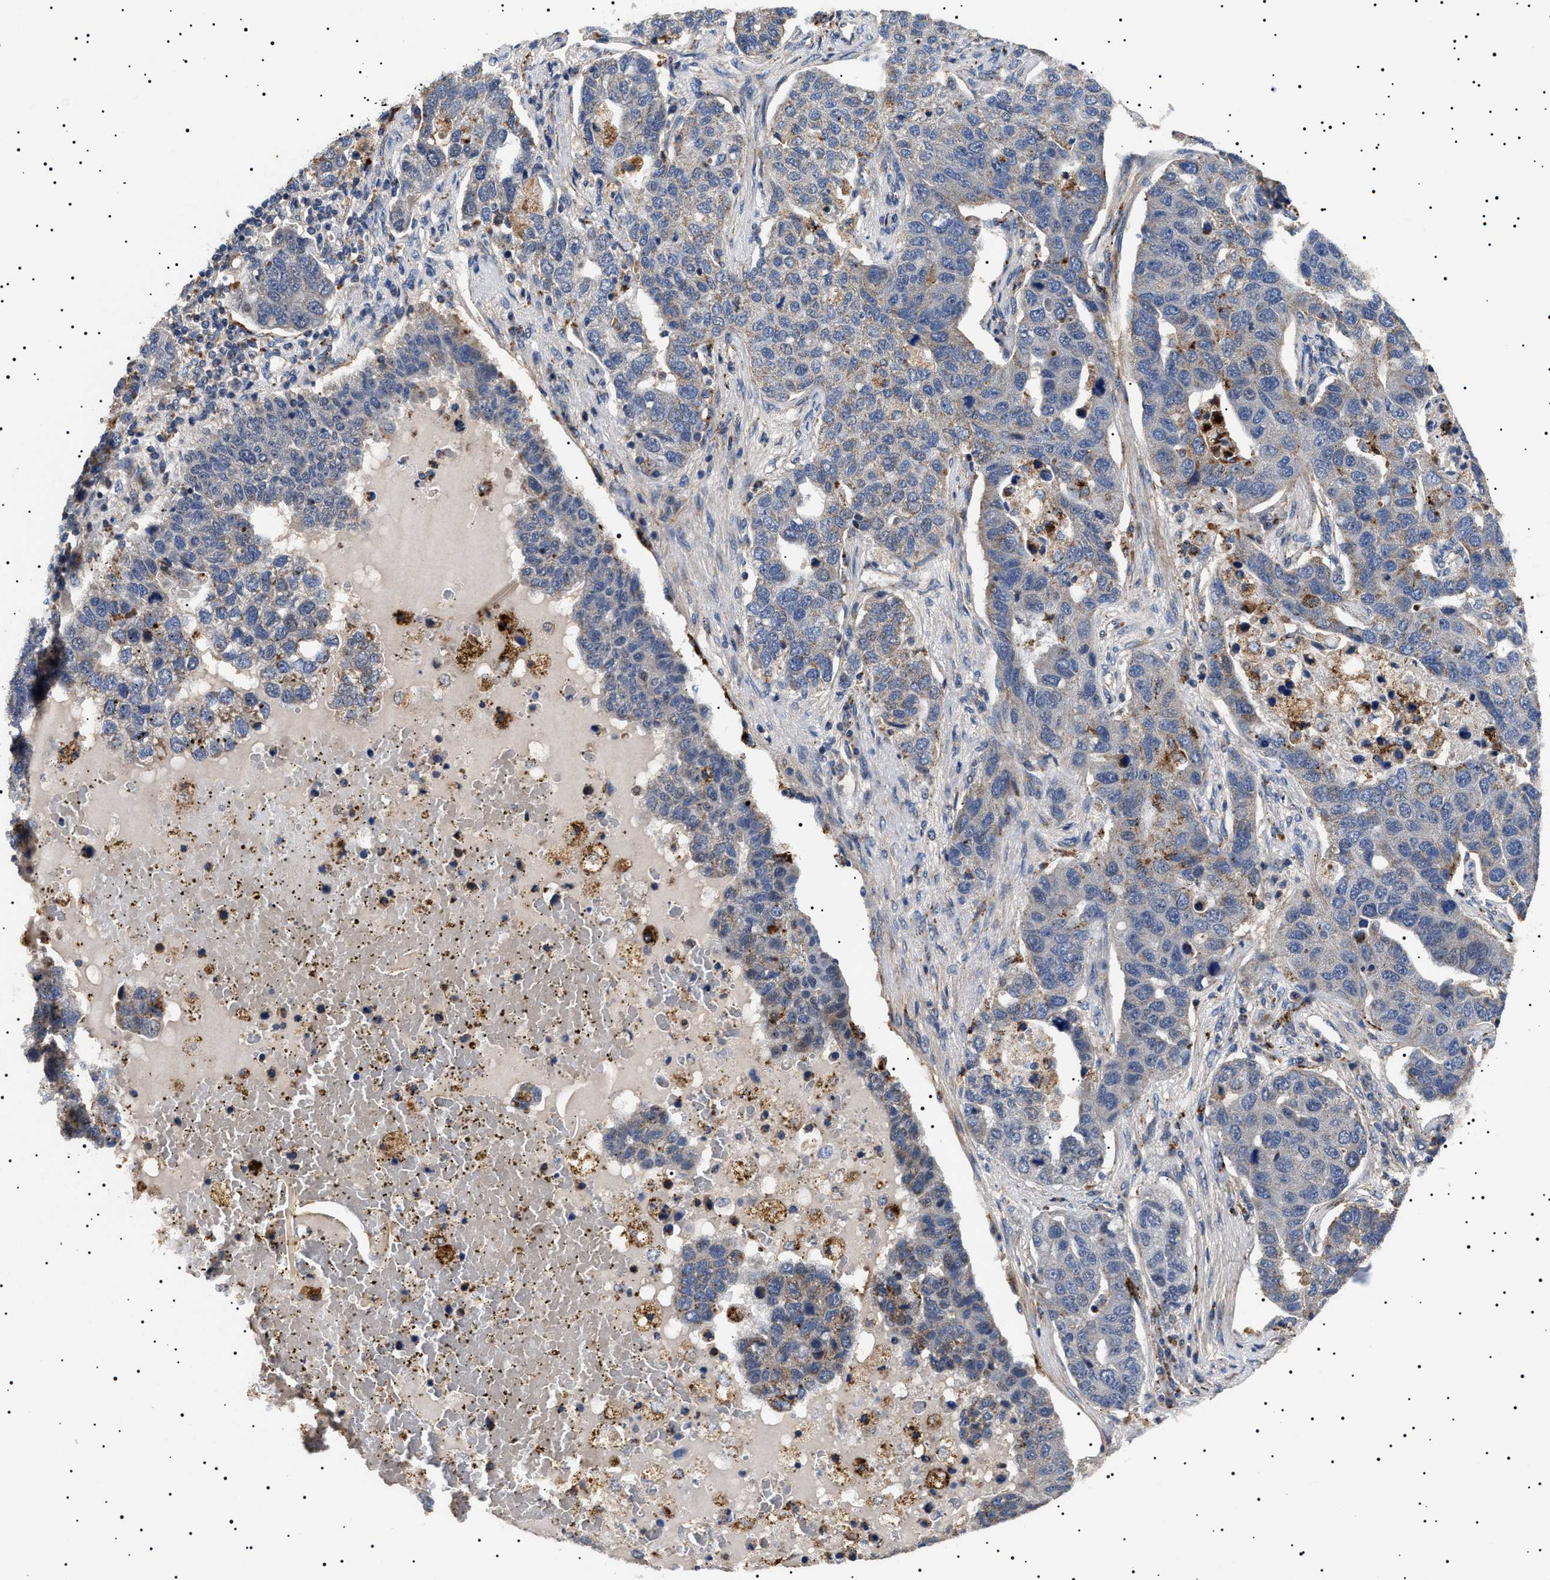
{"staining": {"intensity": "moderate", "quantity": "<25%", "location": "cytoplasmic/membranous,nuclear"}, "tissue": "pancreatic cancer", "cell_type": "Tumor cells", "image_type": "cancer", "snomed": [{"axis": "morphology", "description": "Adenocarcinoma, NOS"}, {"axis": "topography", "description": "Pancreas"}], "caption": "This is an image of immunohistochemistry staining of pancreatic cancer, which shows moderate expression in the cytoplasmic/membranous and nuclear of tumor cells.", "gene": "RAB34", "patient": {"sex": "female", "age": 61}}